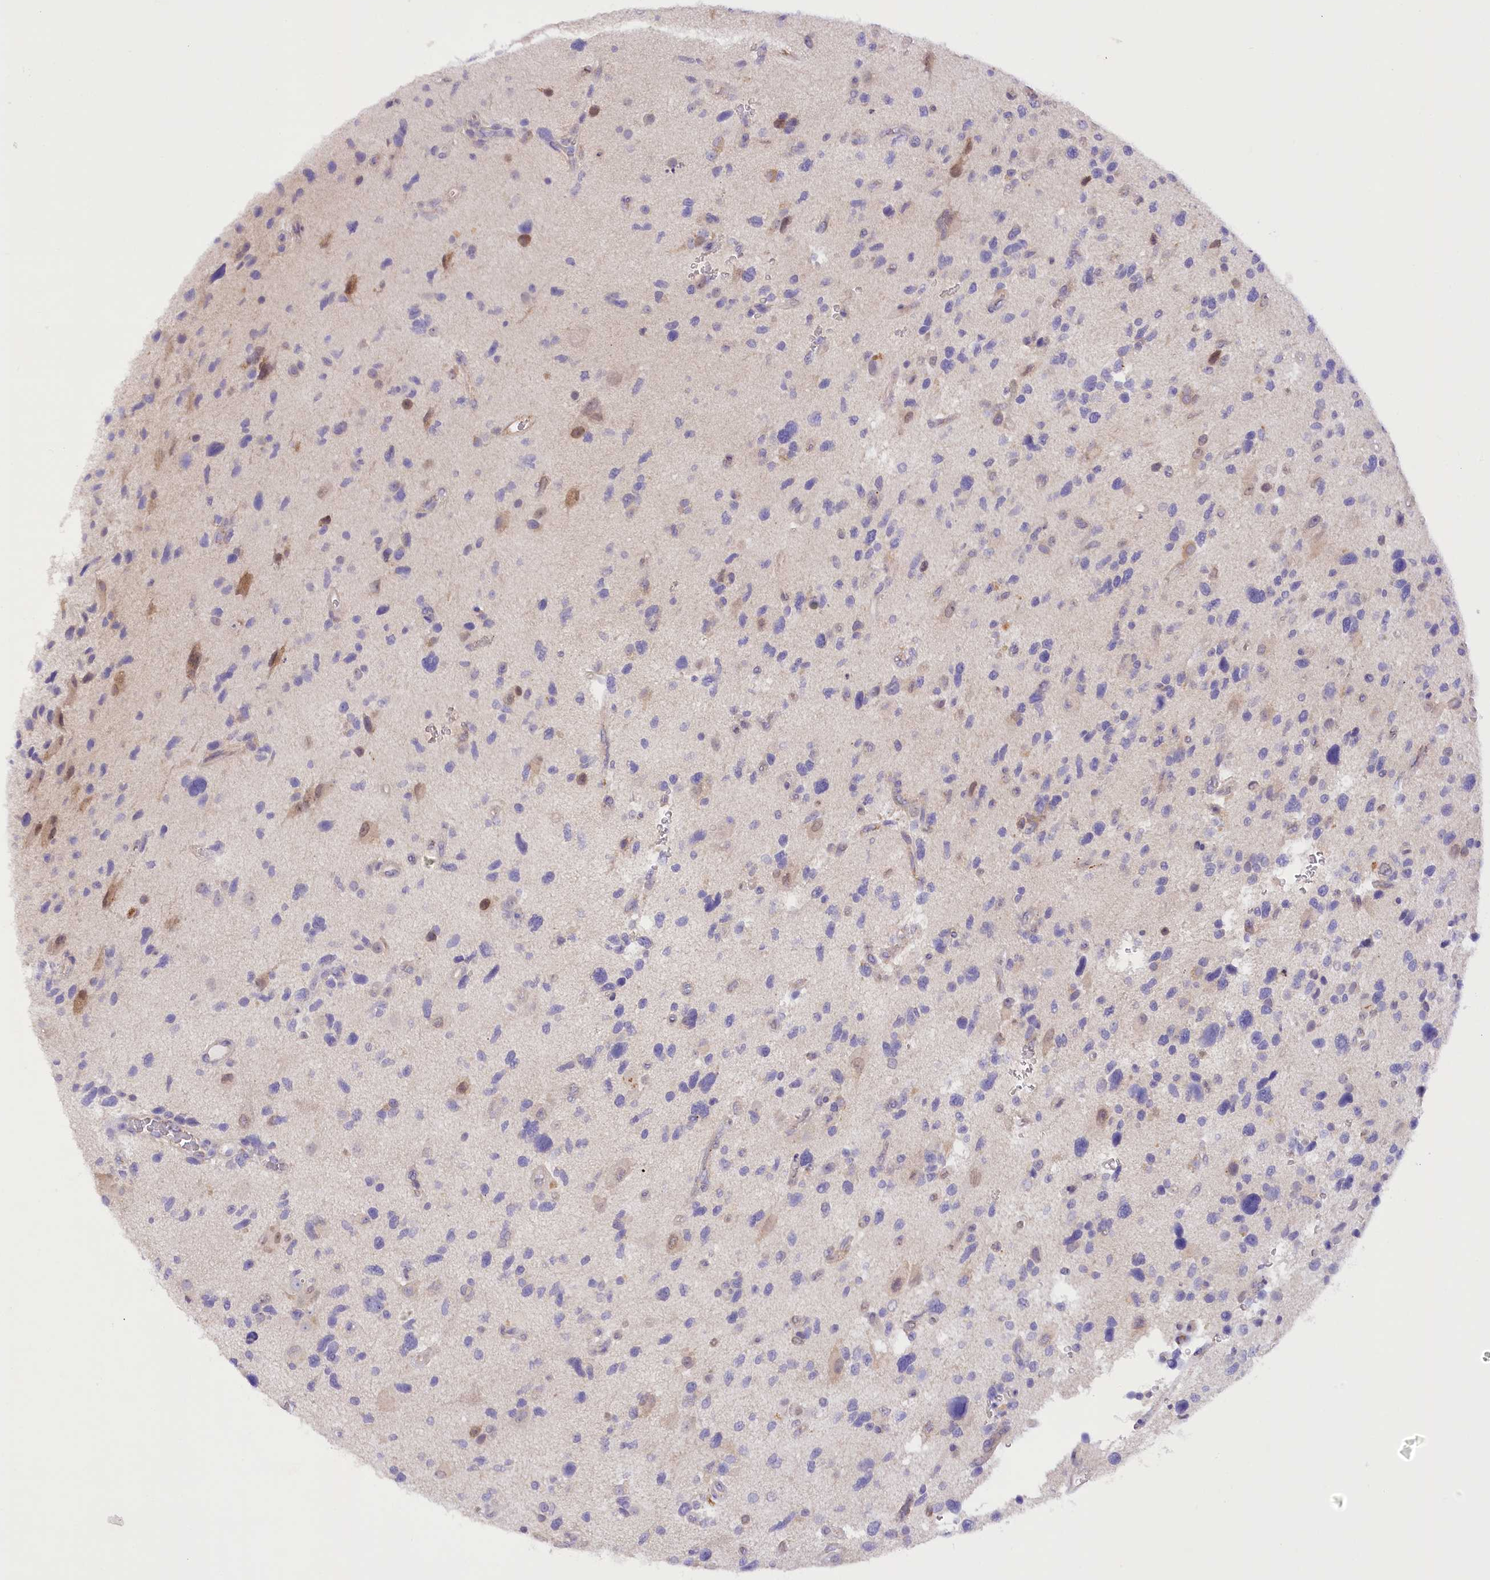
{"staining": {"intensity": "moderate", "quantity": "<25%", "location": "cytoplasmic/membranous"}, "tissue": "glioma", "cell_type": "Tumor cells", "image_type": "cancer", "snomed": [{"axis": "morphology", "description": "Glioma, malignant, High grade"}, {"axis": "topography", "description": "Brain"}], "caption": "IHC image of neoplastic tissue: human high-grade glioma (malignant) stained using immunohistochemistry (IHC) demonstrates low levels of moderate protein expression localized specifically in the cytoplasmic/membranous of tumor cells, appearing as a cytoplasmic/membranous brown color.", "gene": "DCUN1D1", "patient": {"sex": "male", "age": 33}}